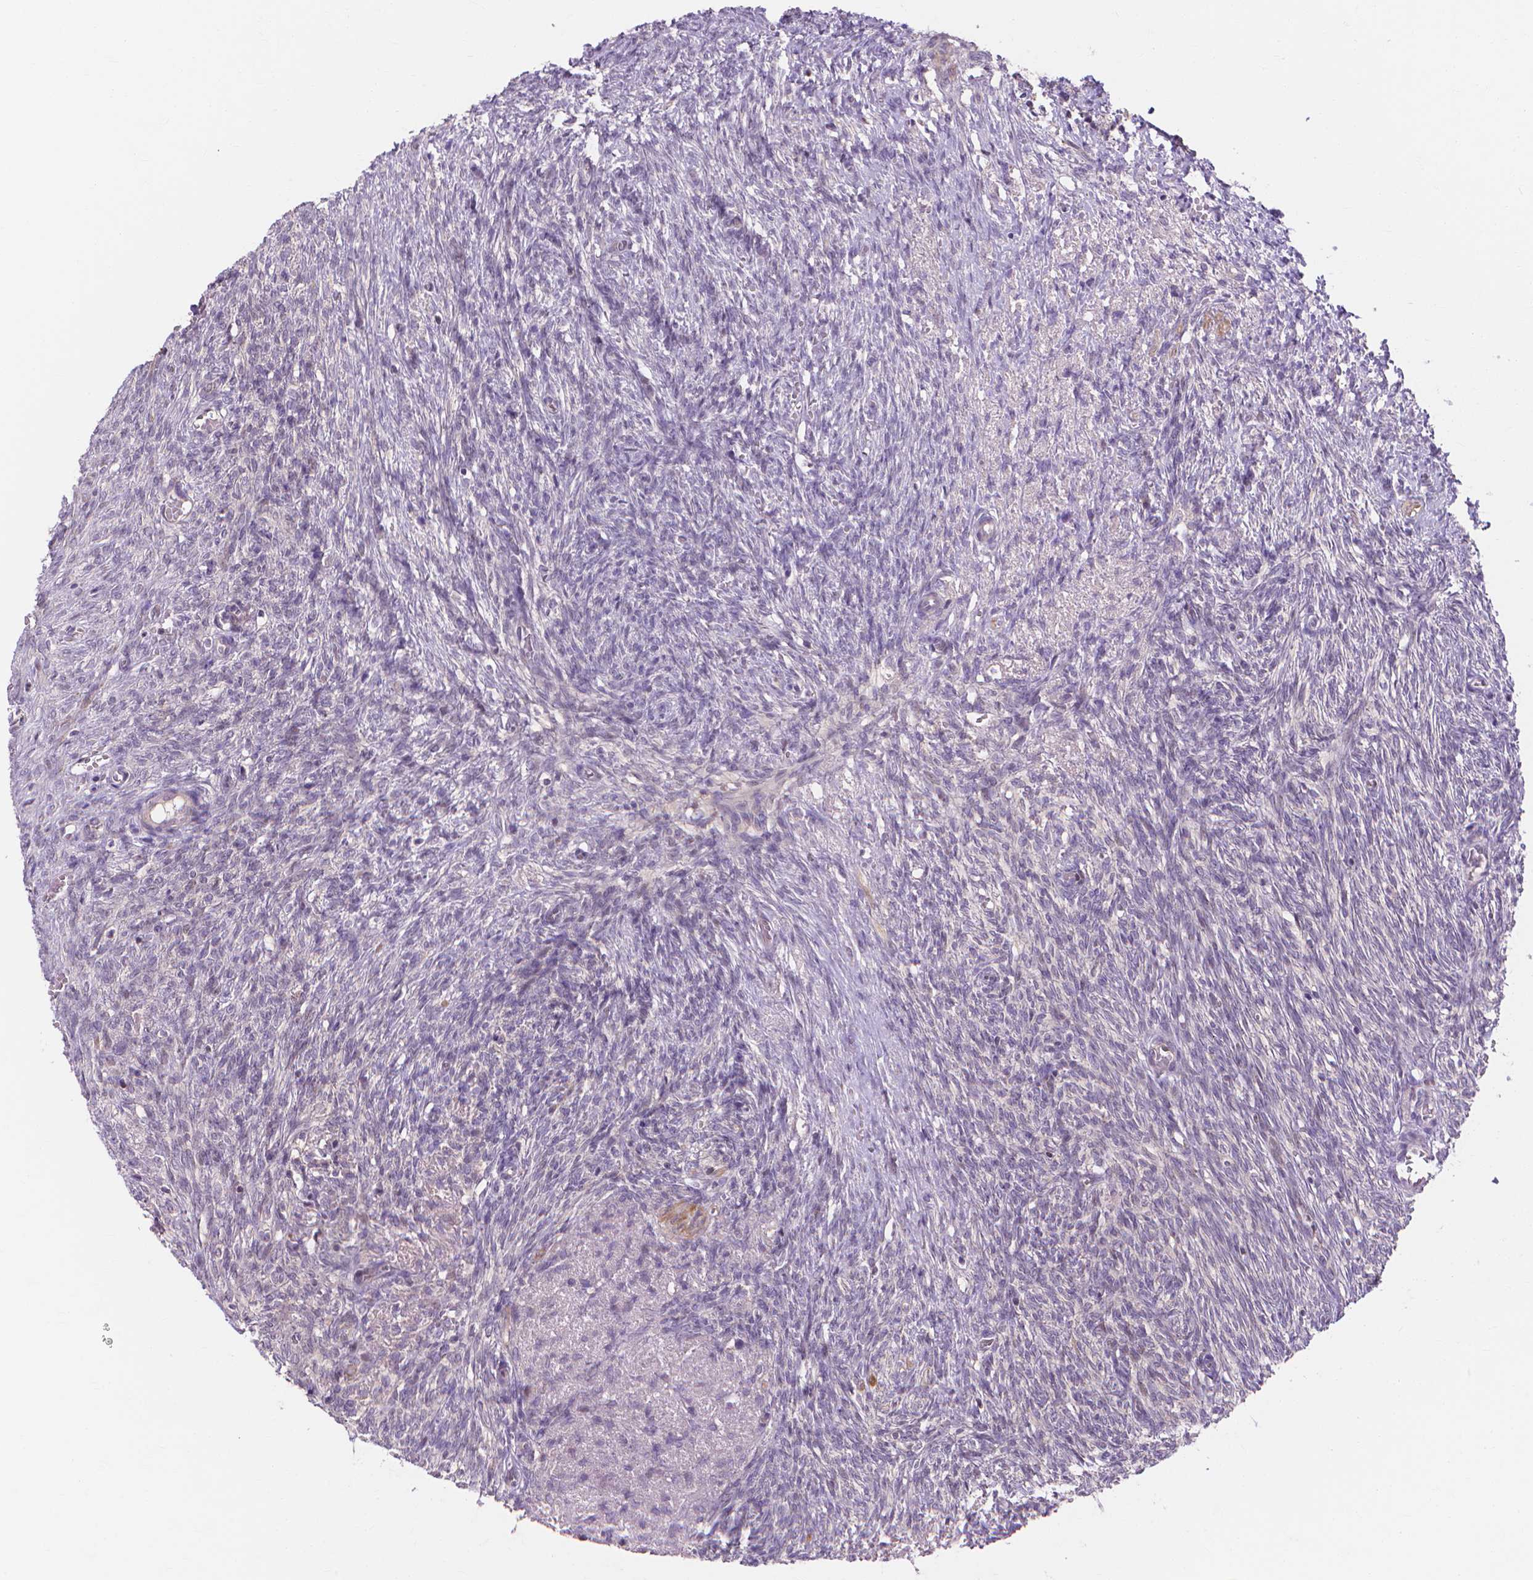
{"staining": {"intensity": "negative", "quantity": "none", "location": "none"}, "tissue": "ovary", "cell_type": "Follicle cells", "image_type": "normal", "snomed": [{"axis": "morphology", "description": "Normal tissue, NOS"}, {"axis": "topography", "description": "Ovary"}], "caption": "Immunohistochemistry (IHC) image of normal ovary: human ovary stained with DAB shows no significant protein staining in follicle cells.", "gene": "PRDM13", "patient": {"sex": "female", "age": 46}}